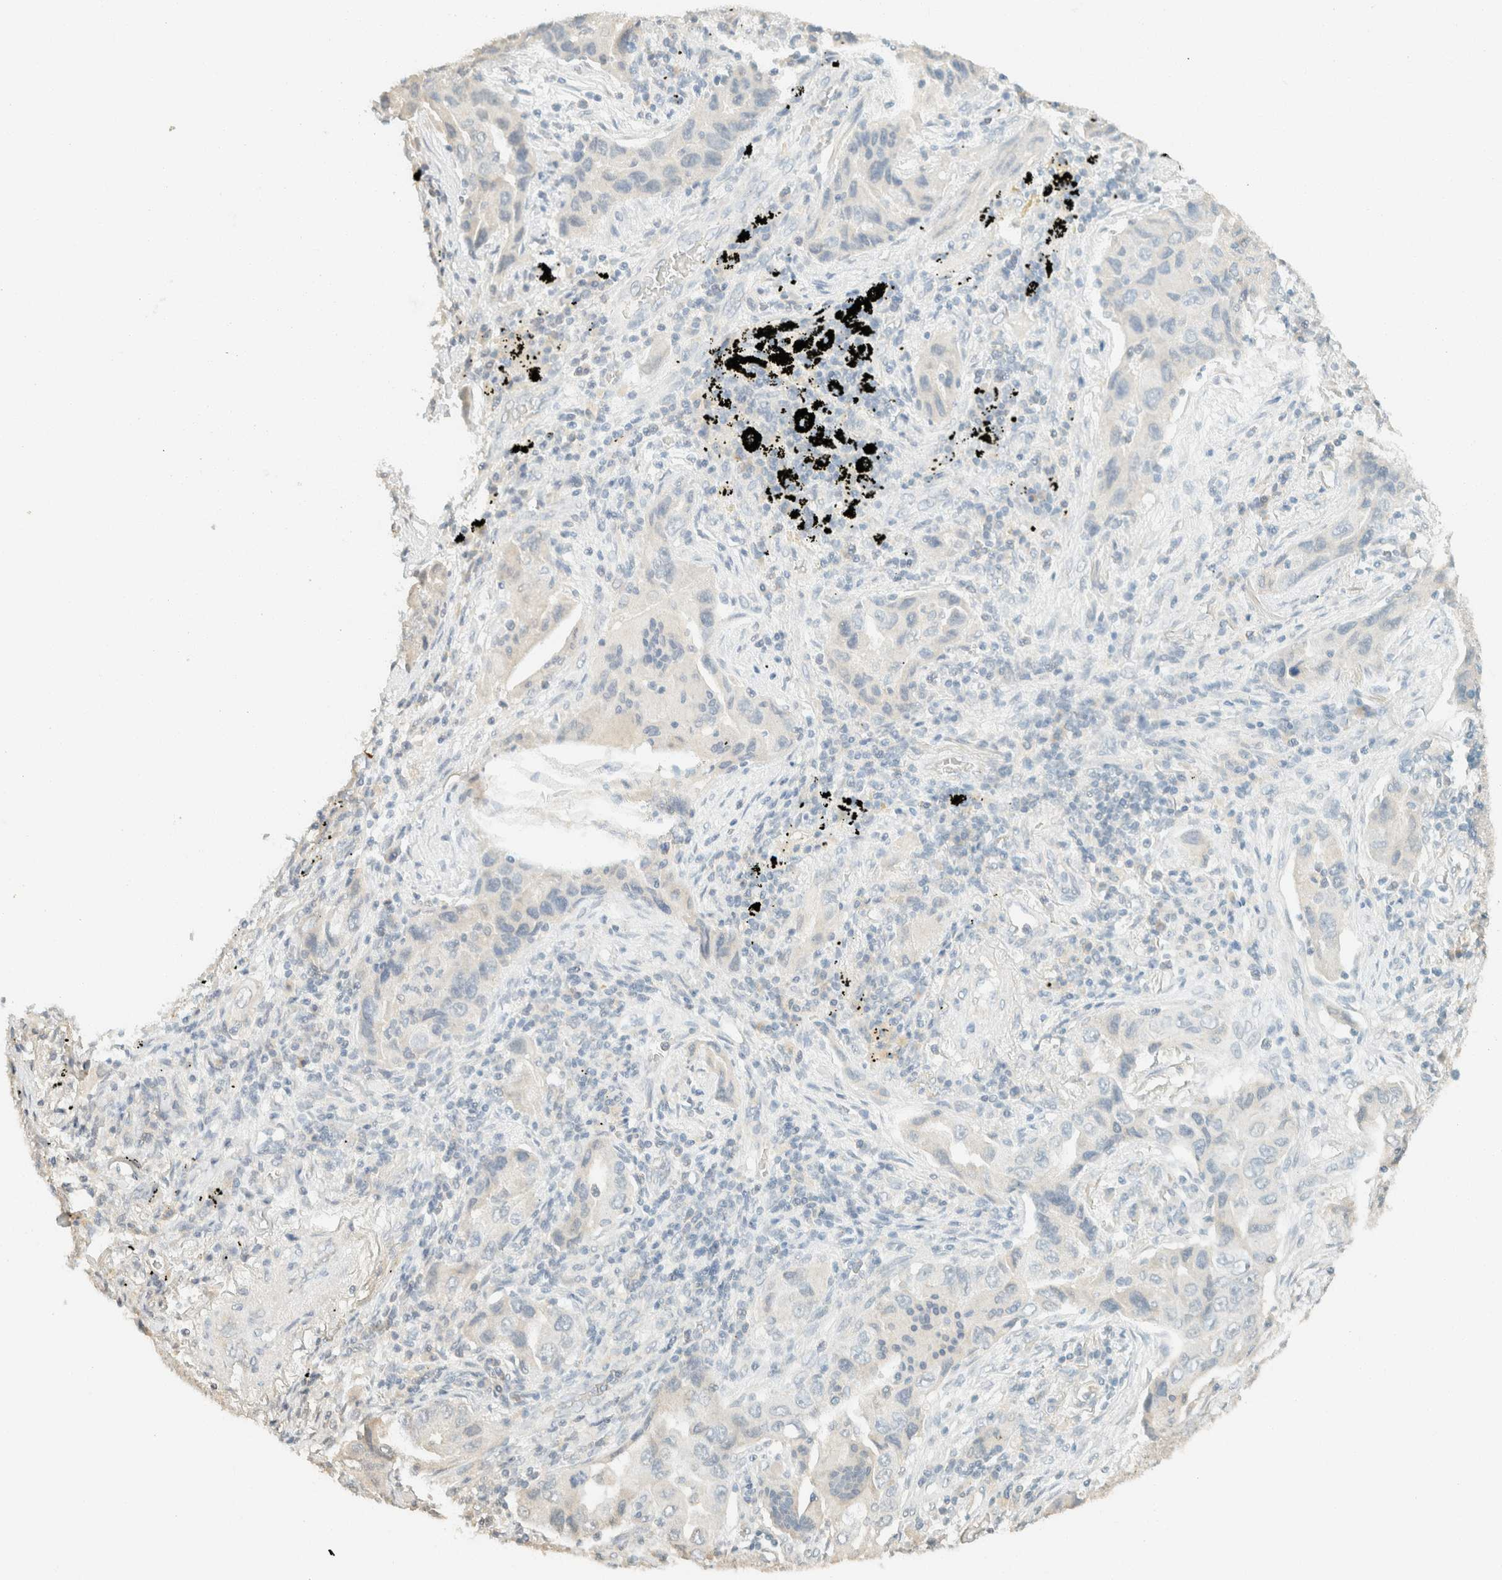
{"staining": {"intensity": "negative", "quantity": "none", "location": "none"}, "tissue": "lung cancer", "cell_type": "Tumor cells", "image_type": "cancer", "snomed": [{"axis": "morphology", "description": "Adenocarcinoma, NOS"}, {"axis": "topography", "description": "Lung"}], "caption": "This is an immunohistochemistry (IHC) histopathology image of lung cancer (adenocarcinoma). There is no staining in tumor cells.", "gene": "GPA33", "patient": {"sex": "female", "age": 65}}